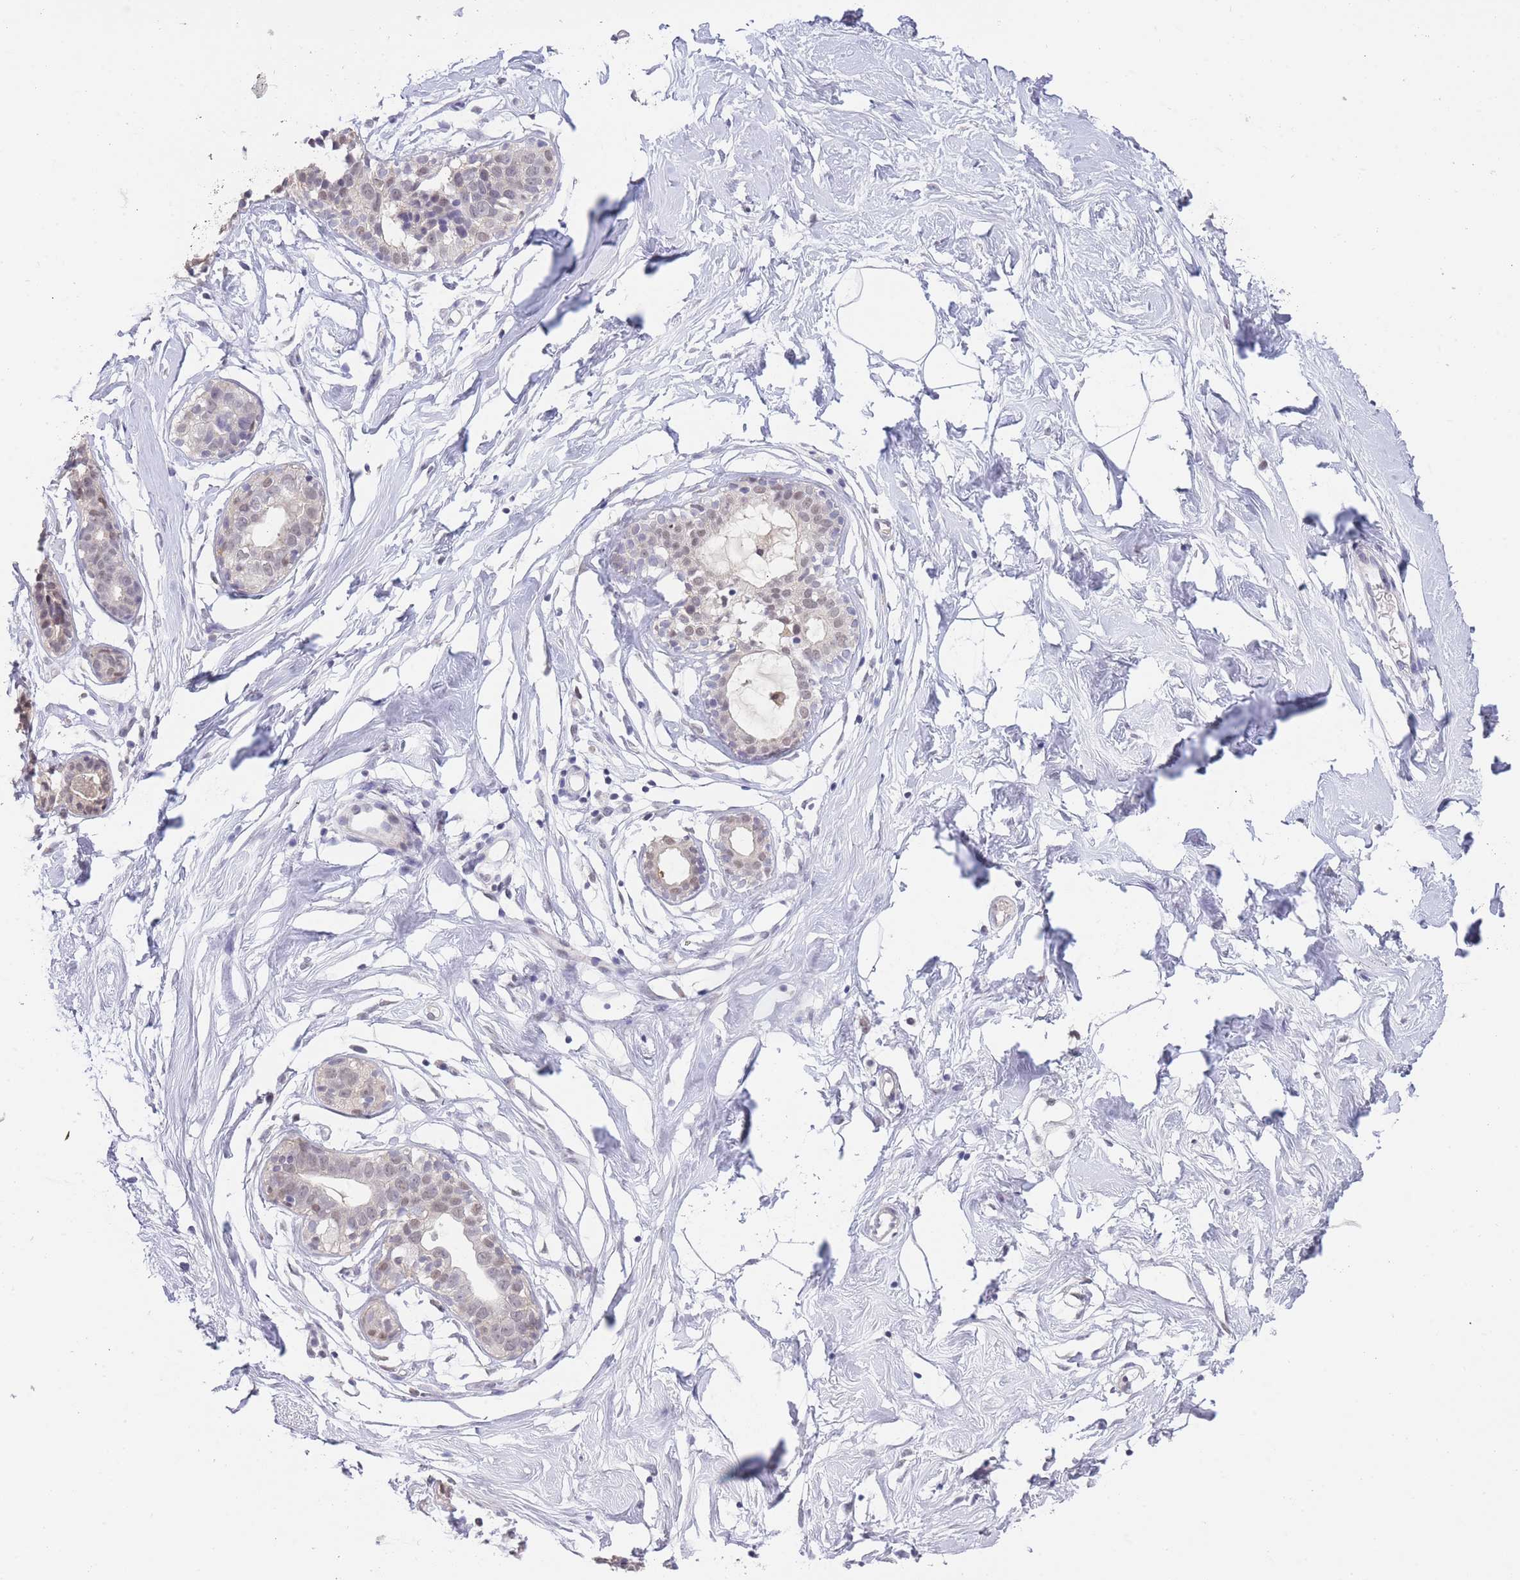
{"staining": {"intensity": "negative", "quantity": "none", "location": "none"}, "tissue": "breast", "cell_type": "Adipocytes", "image_type": "normal", "snomed": [{"axis": "morphology", "description": "Normal tissue, NOS"}, {"axis": "morphology", "description": "Adenoma, NOS"}, {"axis": "topography", "description": "Breast"}], "caption": "IHC photomicrograph of benign breast: human breast stained with DAB exhibits no significant protein expression in adipocytes.", "gene": "GOLGA6L1", "patient": {"sex": "female", "age": 23}}